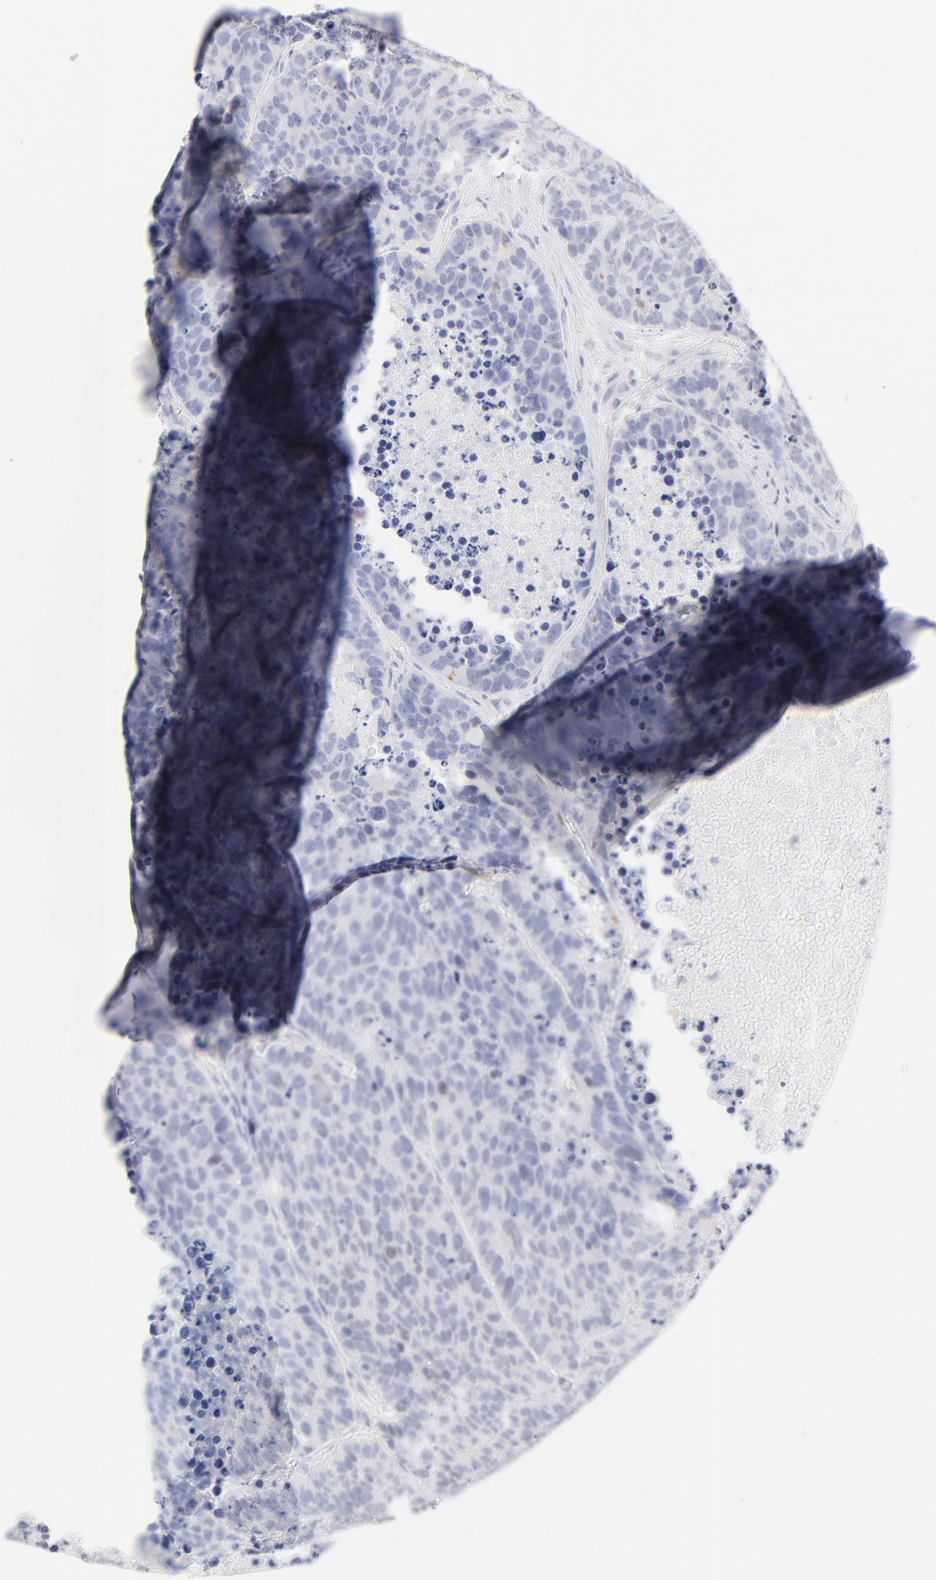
{"staining": {"intensity": "negative", "quantity": "none", "location": "none"}, "tissue": "carcinoid", "cell_type": "Tumor cells", "image_type": "cancer", "snomed": [{"axis": "morphology", "description": "Carcinoid, malignant, NOS"}, {"axis": "topography", "description": "Lung"}], "caption": "Tumor cells are negative for protein expression in human malignant carcinoid.", "gene": "TST", "patient": {"sex": "male", "age": 60}}